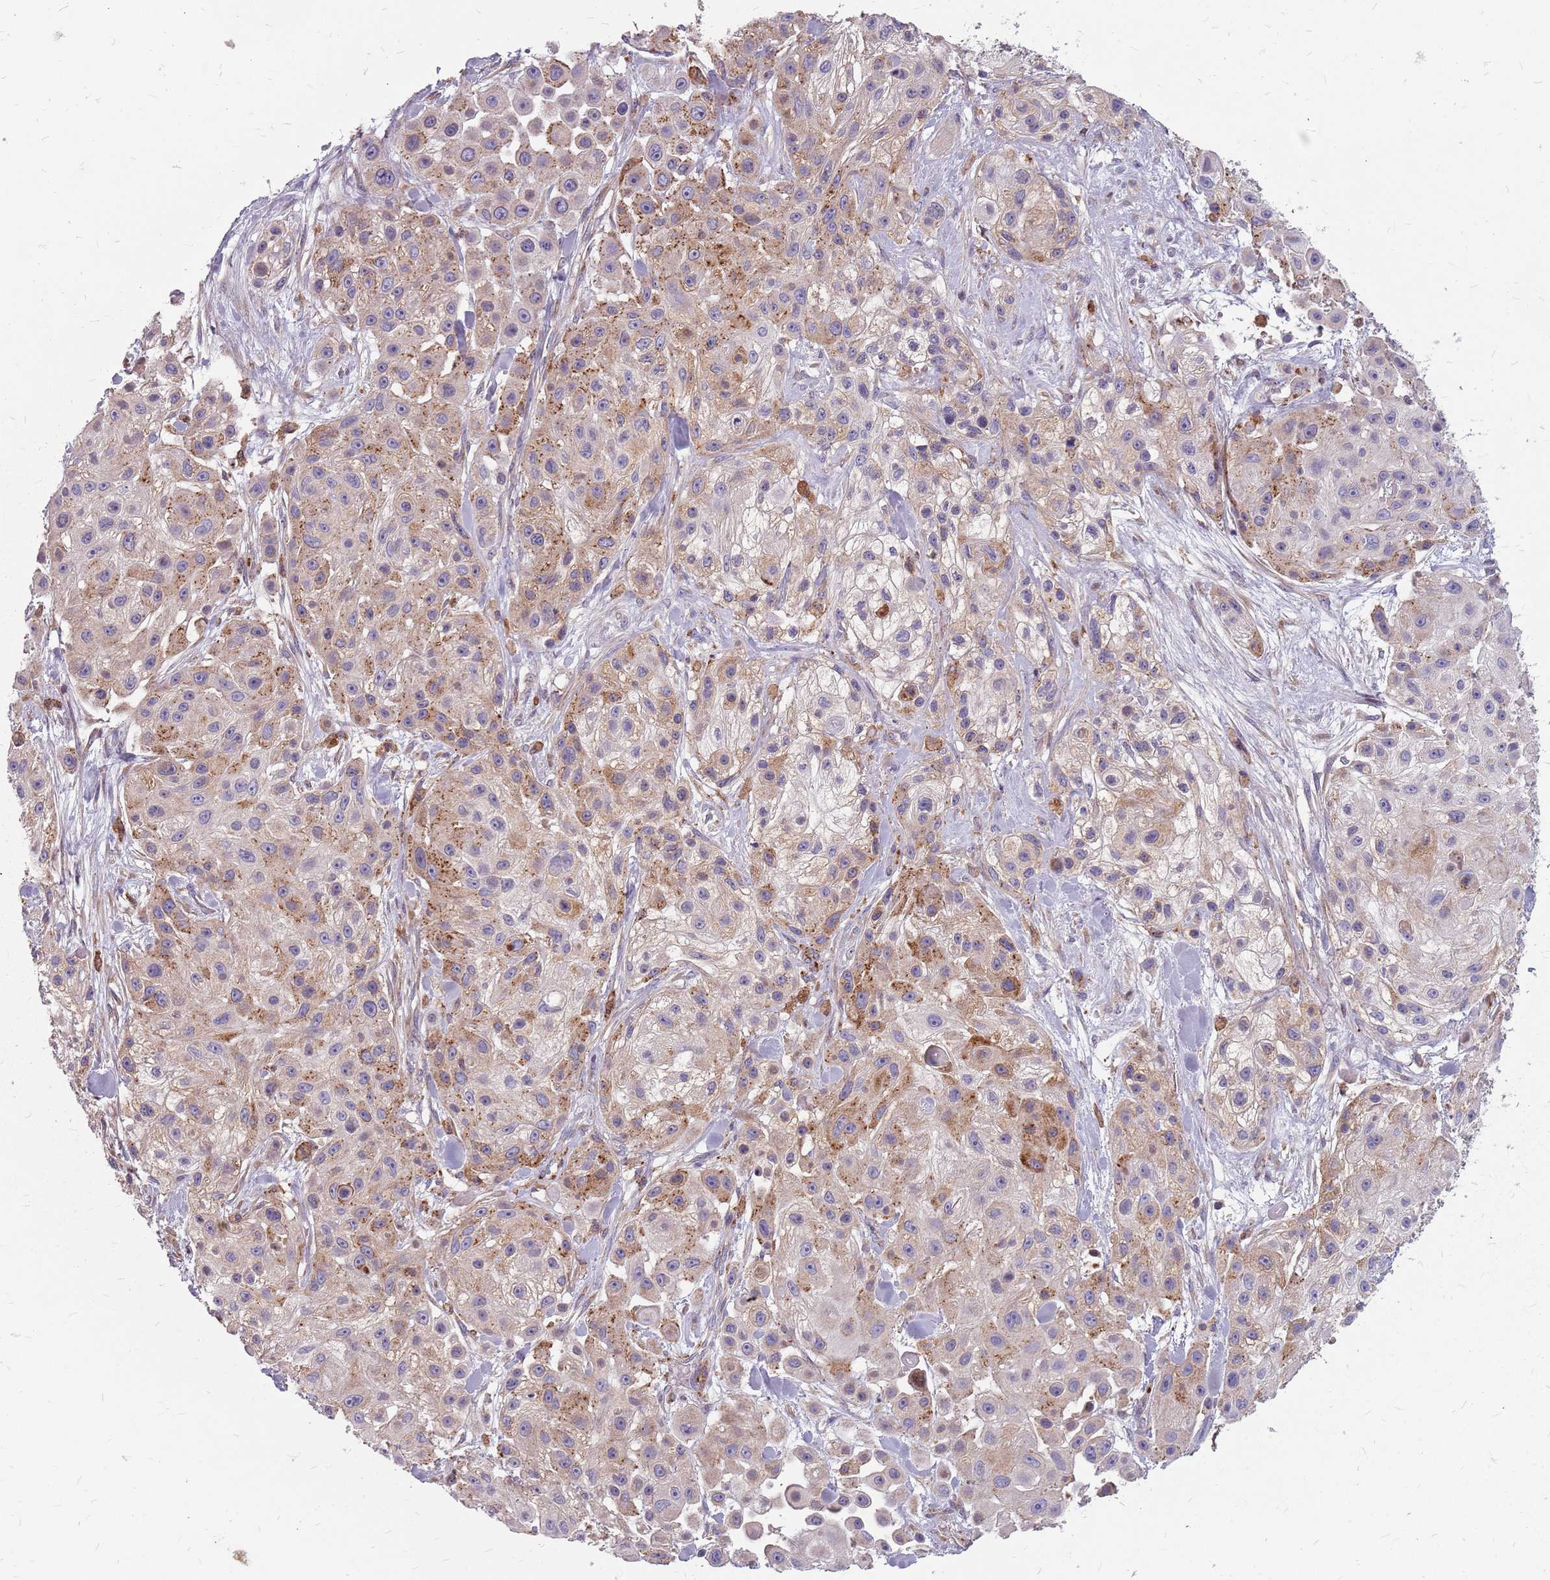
{"staining": {"intensity": "moderate", "quantity": "<25%", "location": "cytoplasmic/membranous"}, "tissue": "skin cancer", "cell_type": "Tumor cells", "image_type": "cancer", "snomed": [{"axis": "morphology", "description": "Squamous cell carcinoma, NOS"}, {"axis": "topography", "description": "Skin"}], "caption": "Human skin squamous cell carcinoma stained with a brown dye exhibits moderate cytoplasmic/membranous positive positivity in about <25% of tumor cells.", "gene": "NME4", "patient": {"sex": "male", "age": 67}}